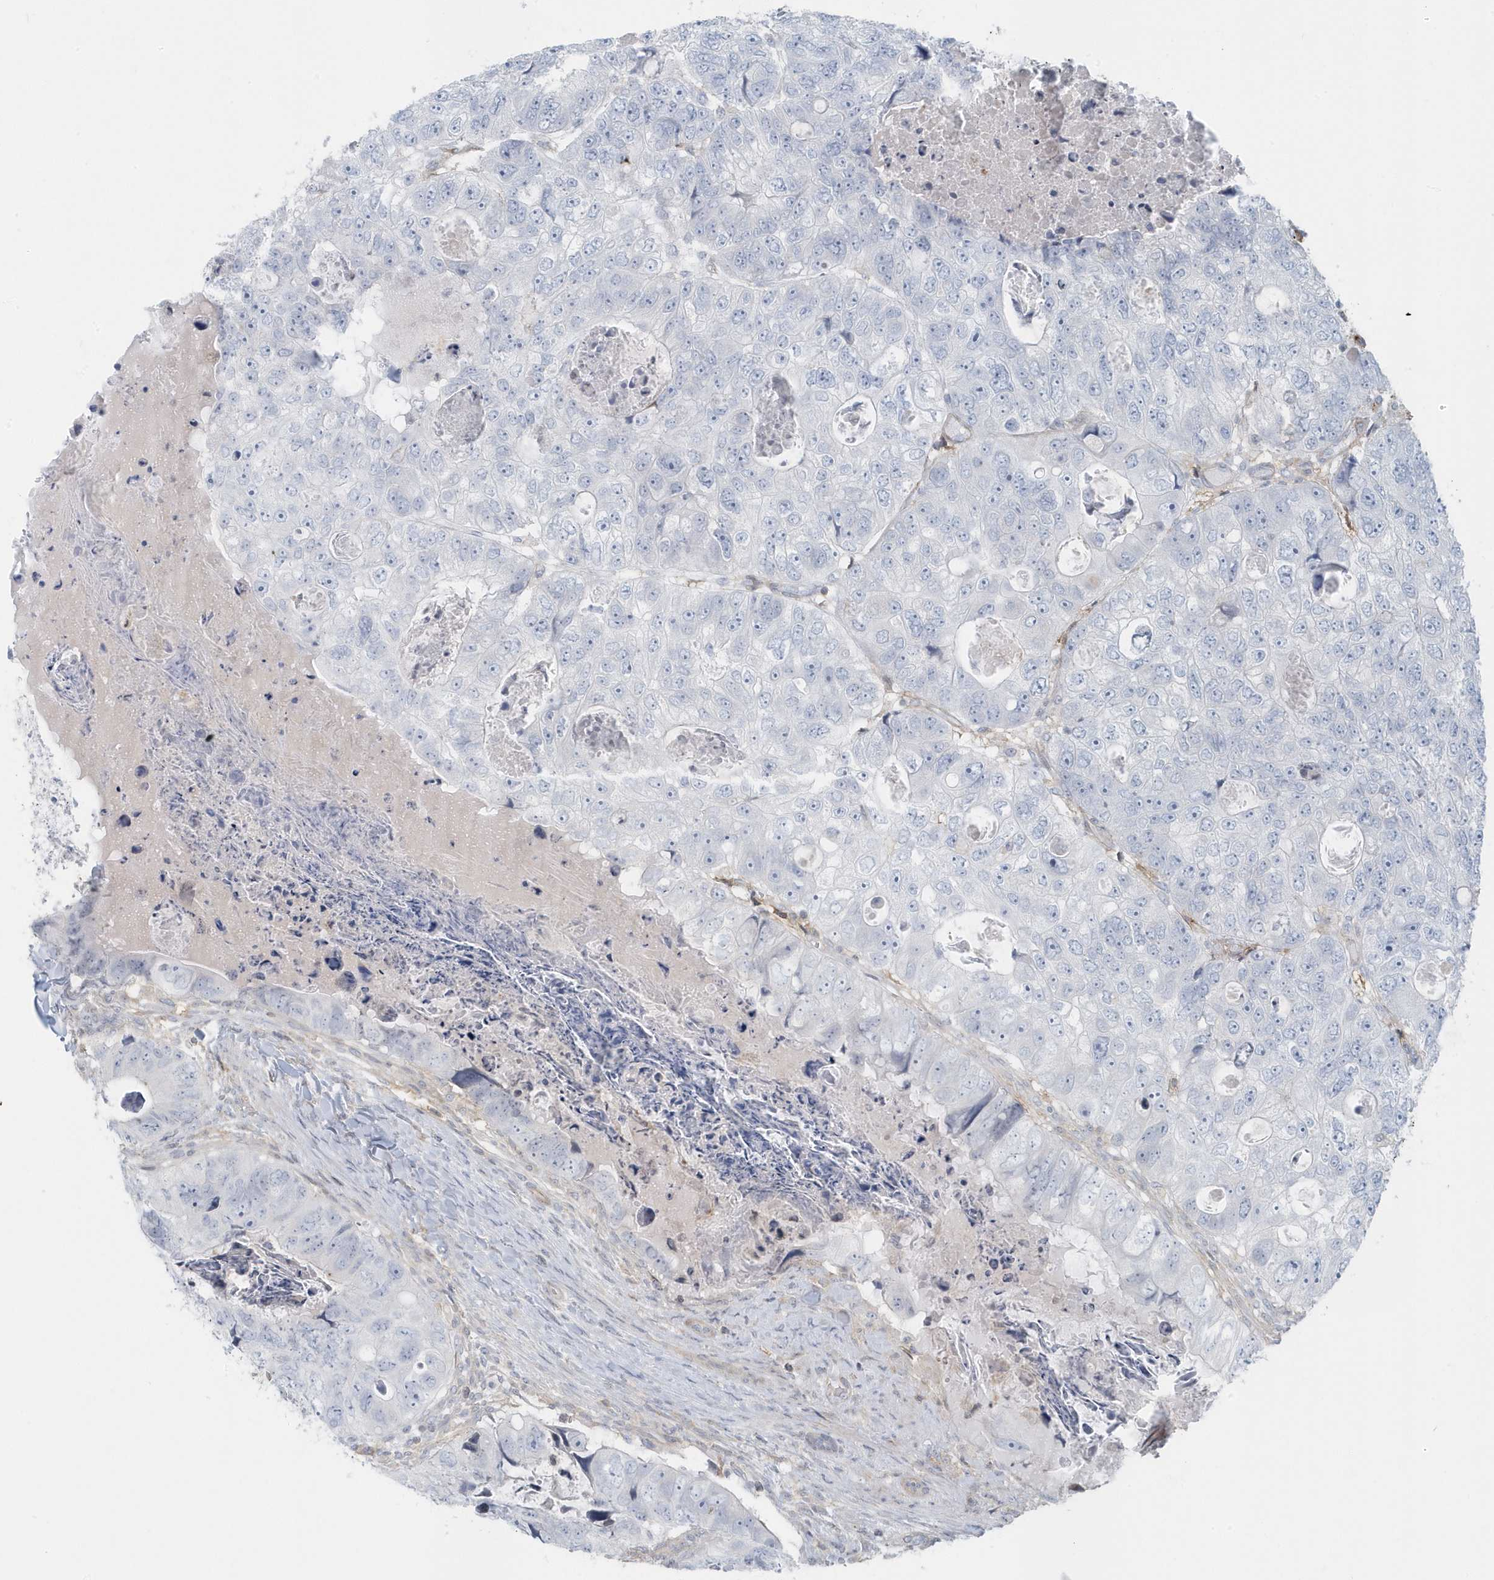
{"staining": {"intensity": "negative", "quantity": "none", "location": "none"}, "tissue": "colorectal cancer", "cell_type": "Tumor cells", "image_type": "cancer", "snomed": [{"axis": "morphology", "description": "Adenocarcinoma, NOS"}, {"axis": "topography", "description": "Rectum"}], "caption": "IHC histopathology image of colorectal cancer (adenocarcinoma) stained for a protein (brown), which shows no positivity in tumor cells.", "gene": "CACNB2", "patient": {"sex": "male", "age": 59}}